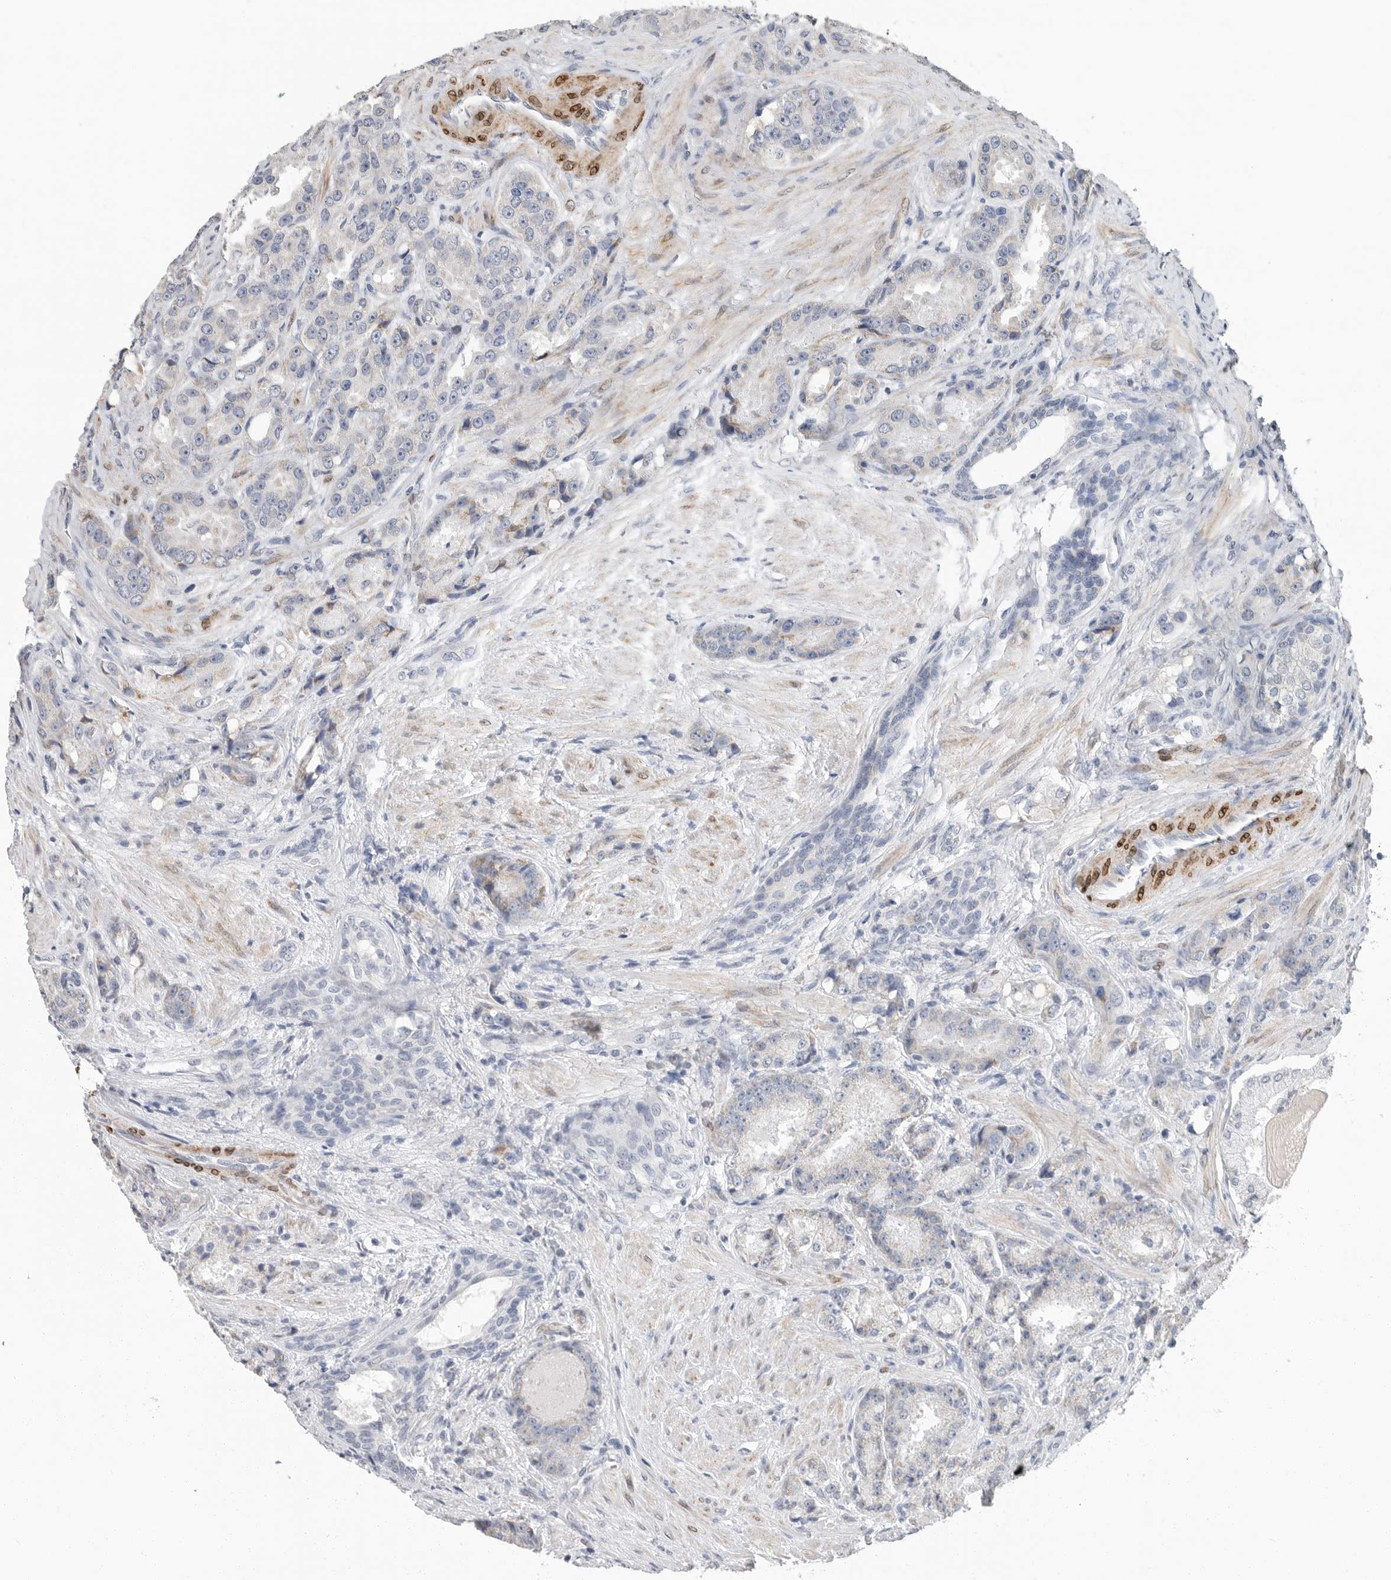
{"staining": {"intensity": "negative", "quantity": "none", "location": "none"}, "tissue": "prostate cancer", "cell_type": "Tumor cells", "image_type": "cancer", "snomed": [{"axis": "morphology", "description": "Adenocarcinoma, High grade"}, {"axis": "topography", "description": "Prostate"}], "caption": "An IHC micrograph of high-grade adenocarcinoma (prostate) is shown. There is no staining in tumor cells of high-grade adenocarcinoma (prostate).", "gene": "PLN", "patient": {"sex": "male", "age": 60}}